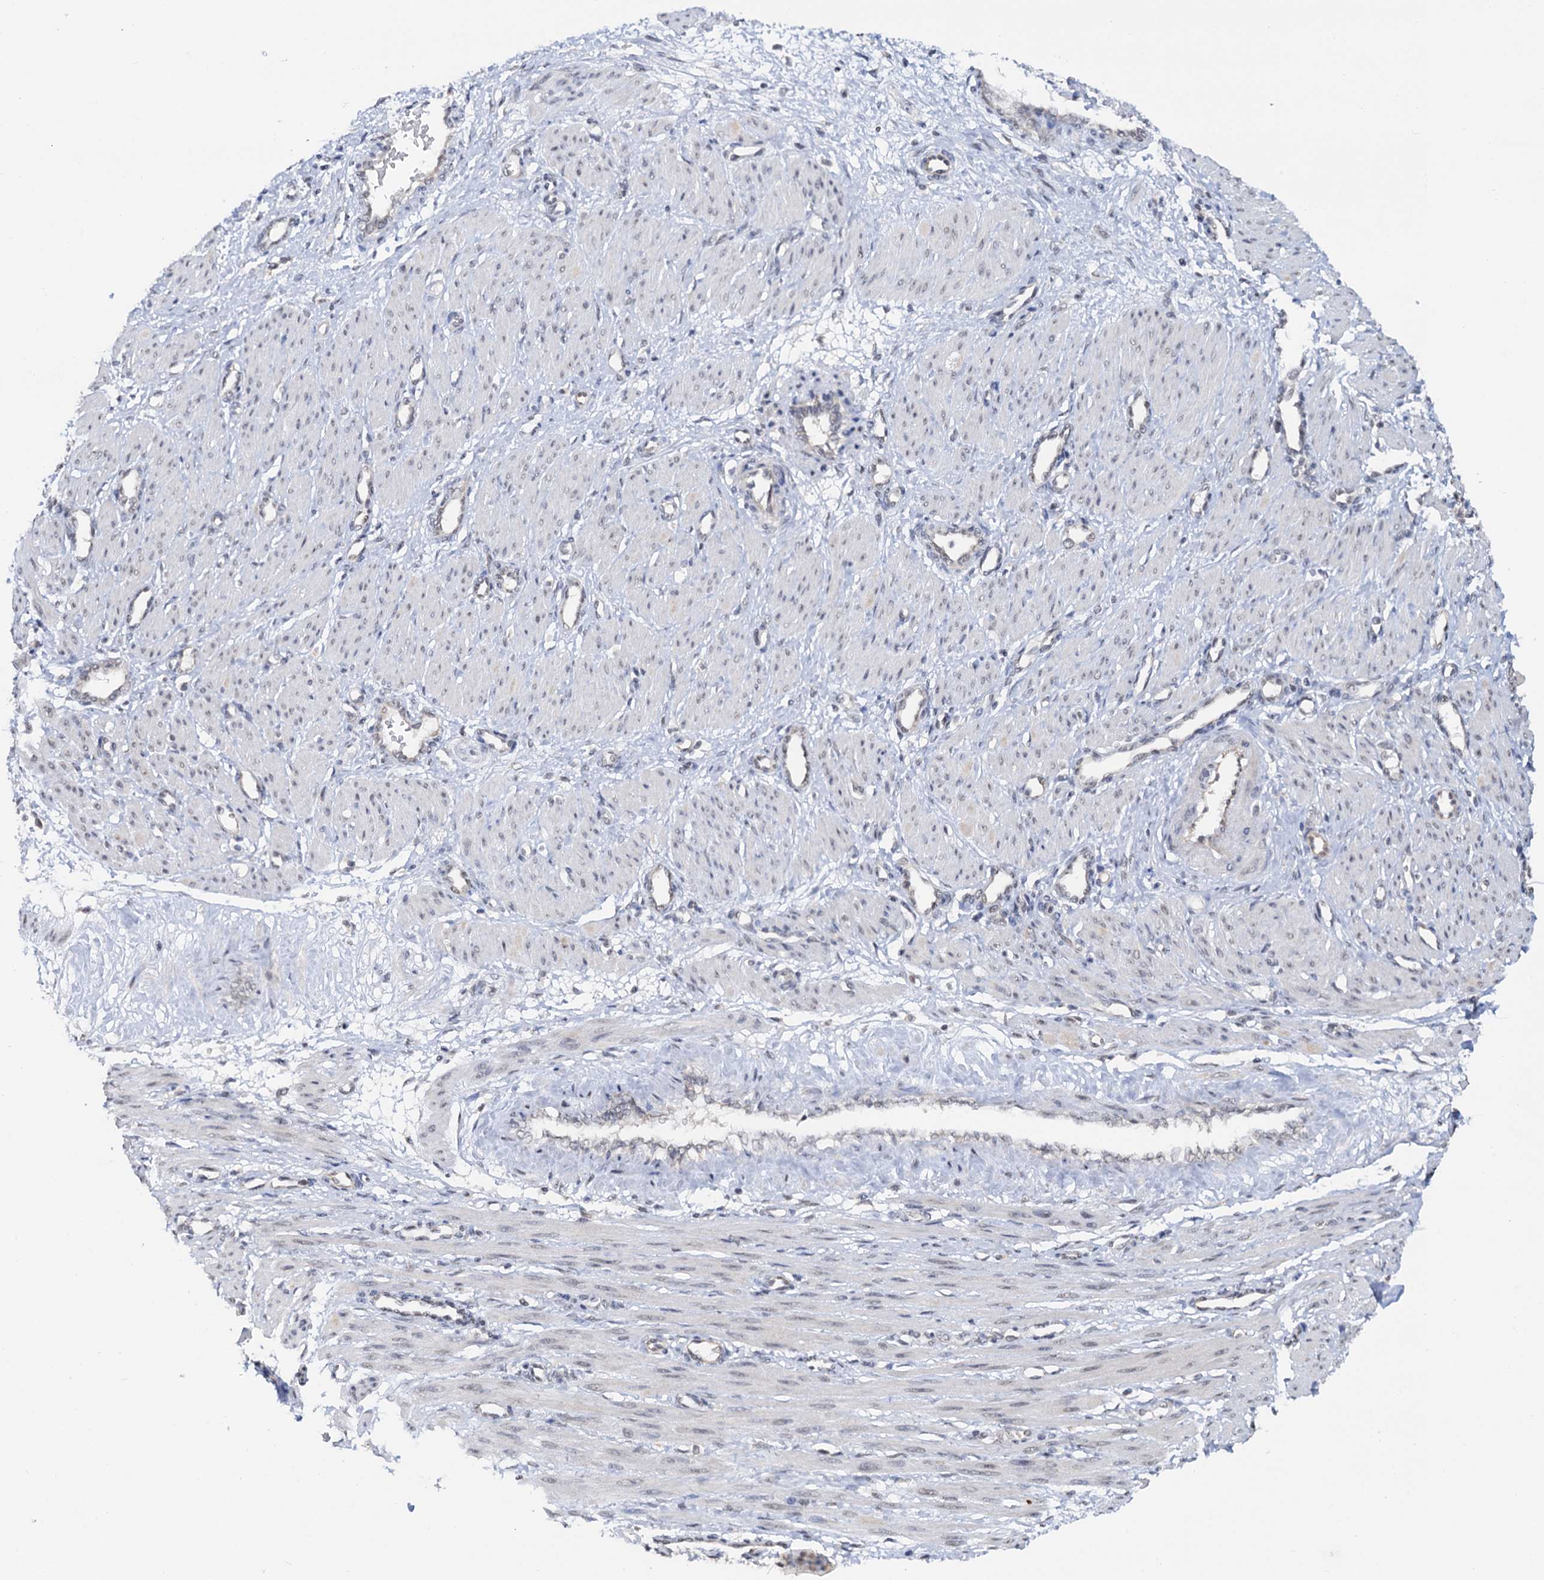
{"staining": {"intensity": "negative", "quantity": "none", "location": "none"}, "tissue": "smooth muscle", "cell_type": "Smooth muscle cells", "image_type": "normal", "snomed": [{"axis": "morphology", "description": "Normal tissue, NOS"}, {"axis": "topography", "description": "Endometrium"}], "caption": "This is a photomicrograph of IHC staining of benign smooth muscle, which shows no expression in smooth muscle cells.", "gene": "NAT10", "patient": {"sex": "female", "age": 33}}